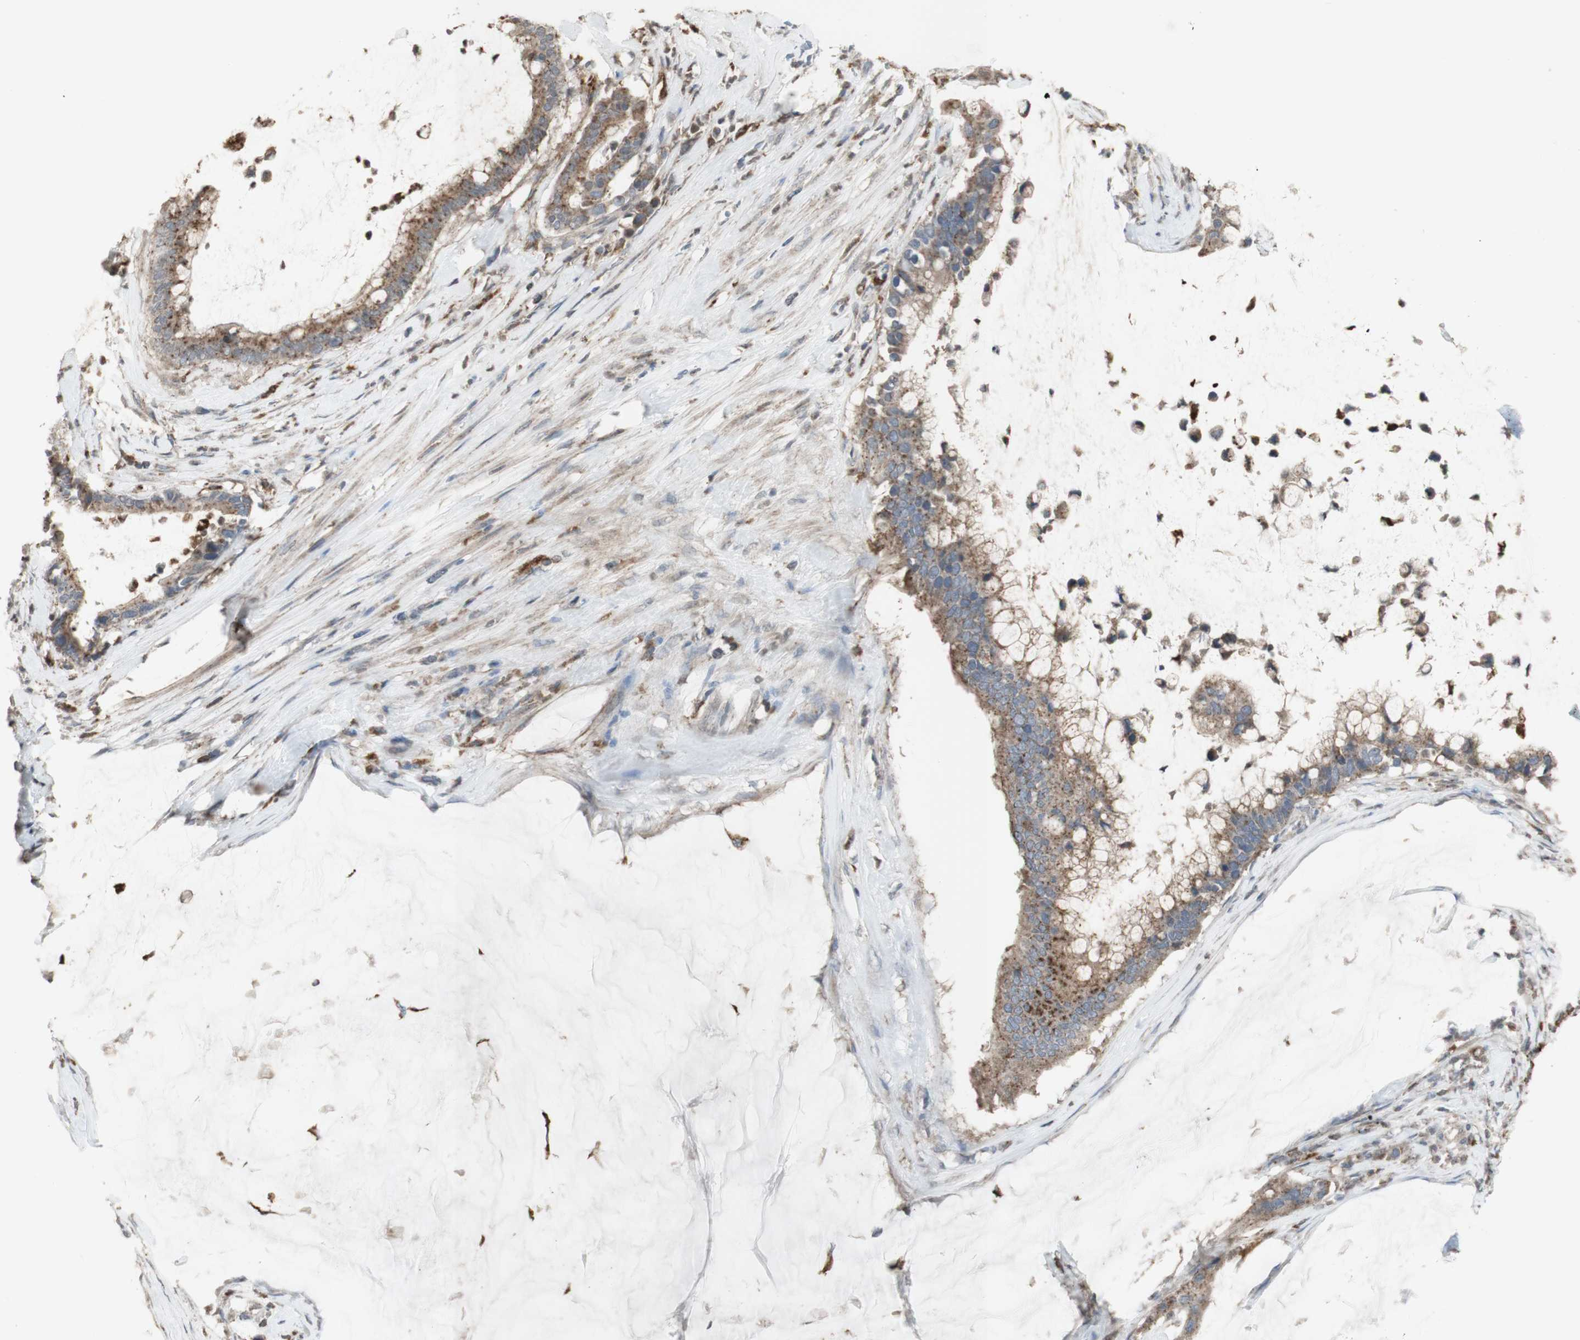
{"staining": {"intensity": "moderate", "quantity": ">75%", "location": "cytoplasmic/membranous"}, "tissue": "pancreatic cancer", "cell_type": "Tumor cells", "image_type": "cancer", "snomed": [{"axis": "morphology", "description": "Adenocarcinoma, NOS"}, {"axis": "topography", "description": "Pancreas"}], "caption": "Pancreatic cancer (adenocarcinoma) was stained to show a protein in brown. There is medium levels of moderate cytoplasmic/membranous staining in approximately >75% of tumor cells.", "gene": "ATP6V1E1", "patient": {"sex": "male", "age": 41}}